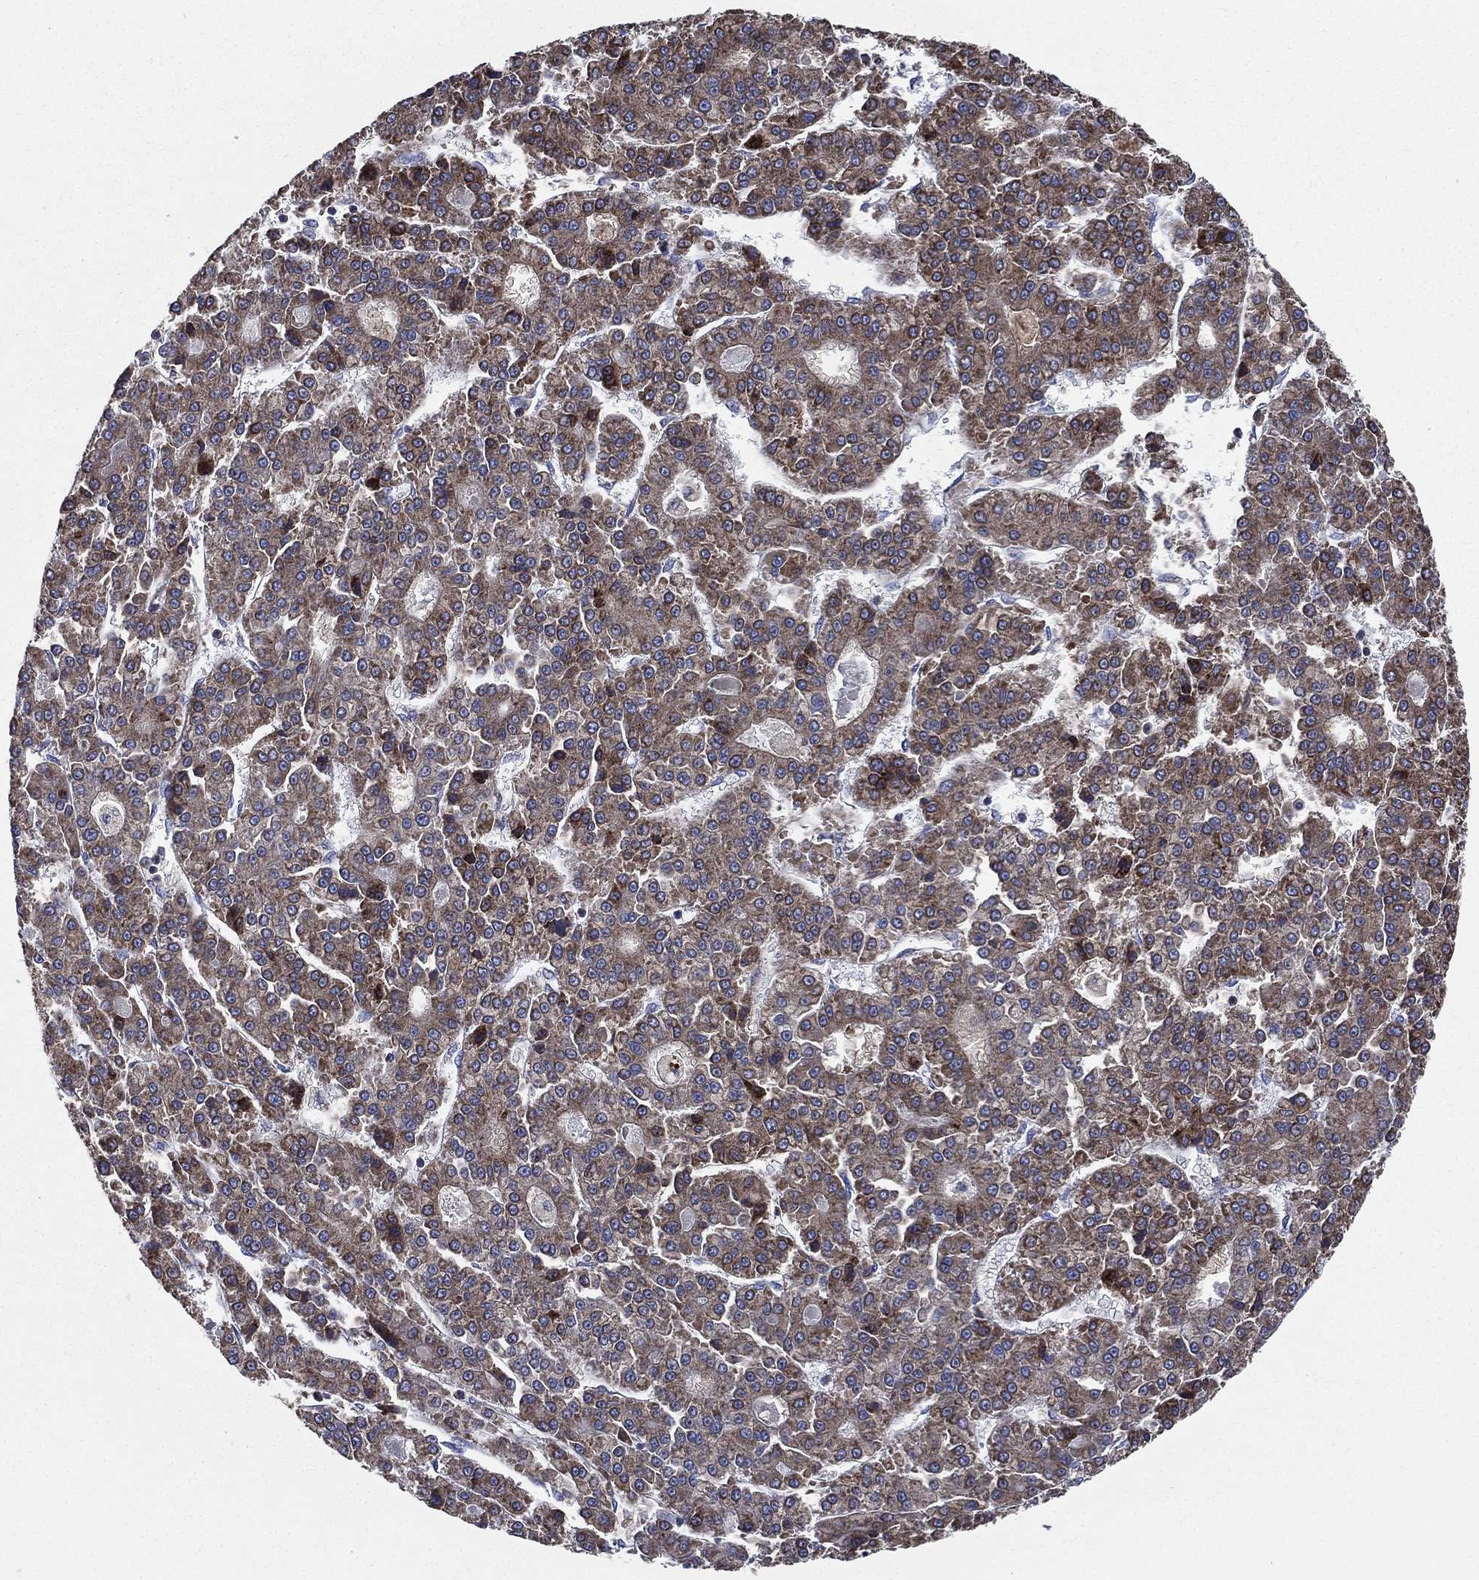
{"staining": {"intensity": "moderate", "quantity": "25%-75%", "location": "cytoplasmic/membranous"}, "tissue": "liver cancer", "cell_type": "Tumor cells", "image_type": "cancer", "snomed": [{"axis": "morphology", "description": "Carcinoma, Hepatocellular, NOS"}, {"axis": "topography", "description": "Liver"}], "caption": "Hepatocellular carcinoma (liver) was stained to show a protein in brown. There is medium levels of moderate cytoplasmic/membranous positivity in about 25%-75% of tumor cells.", "gene": "SMPD3", "patient": {"sex": "male", "age": 70}}